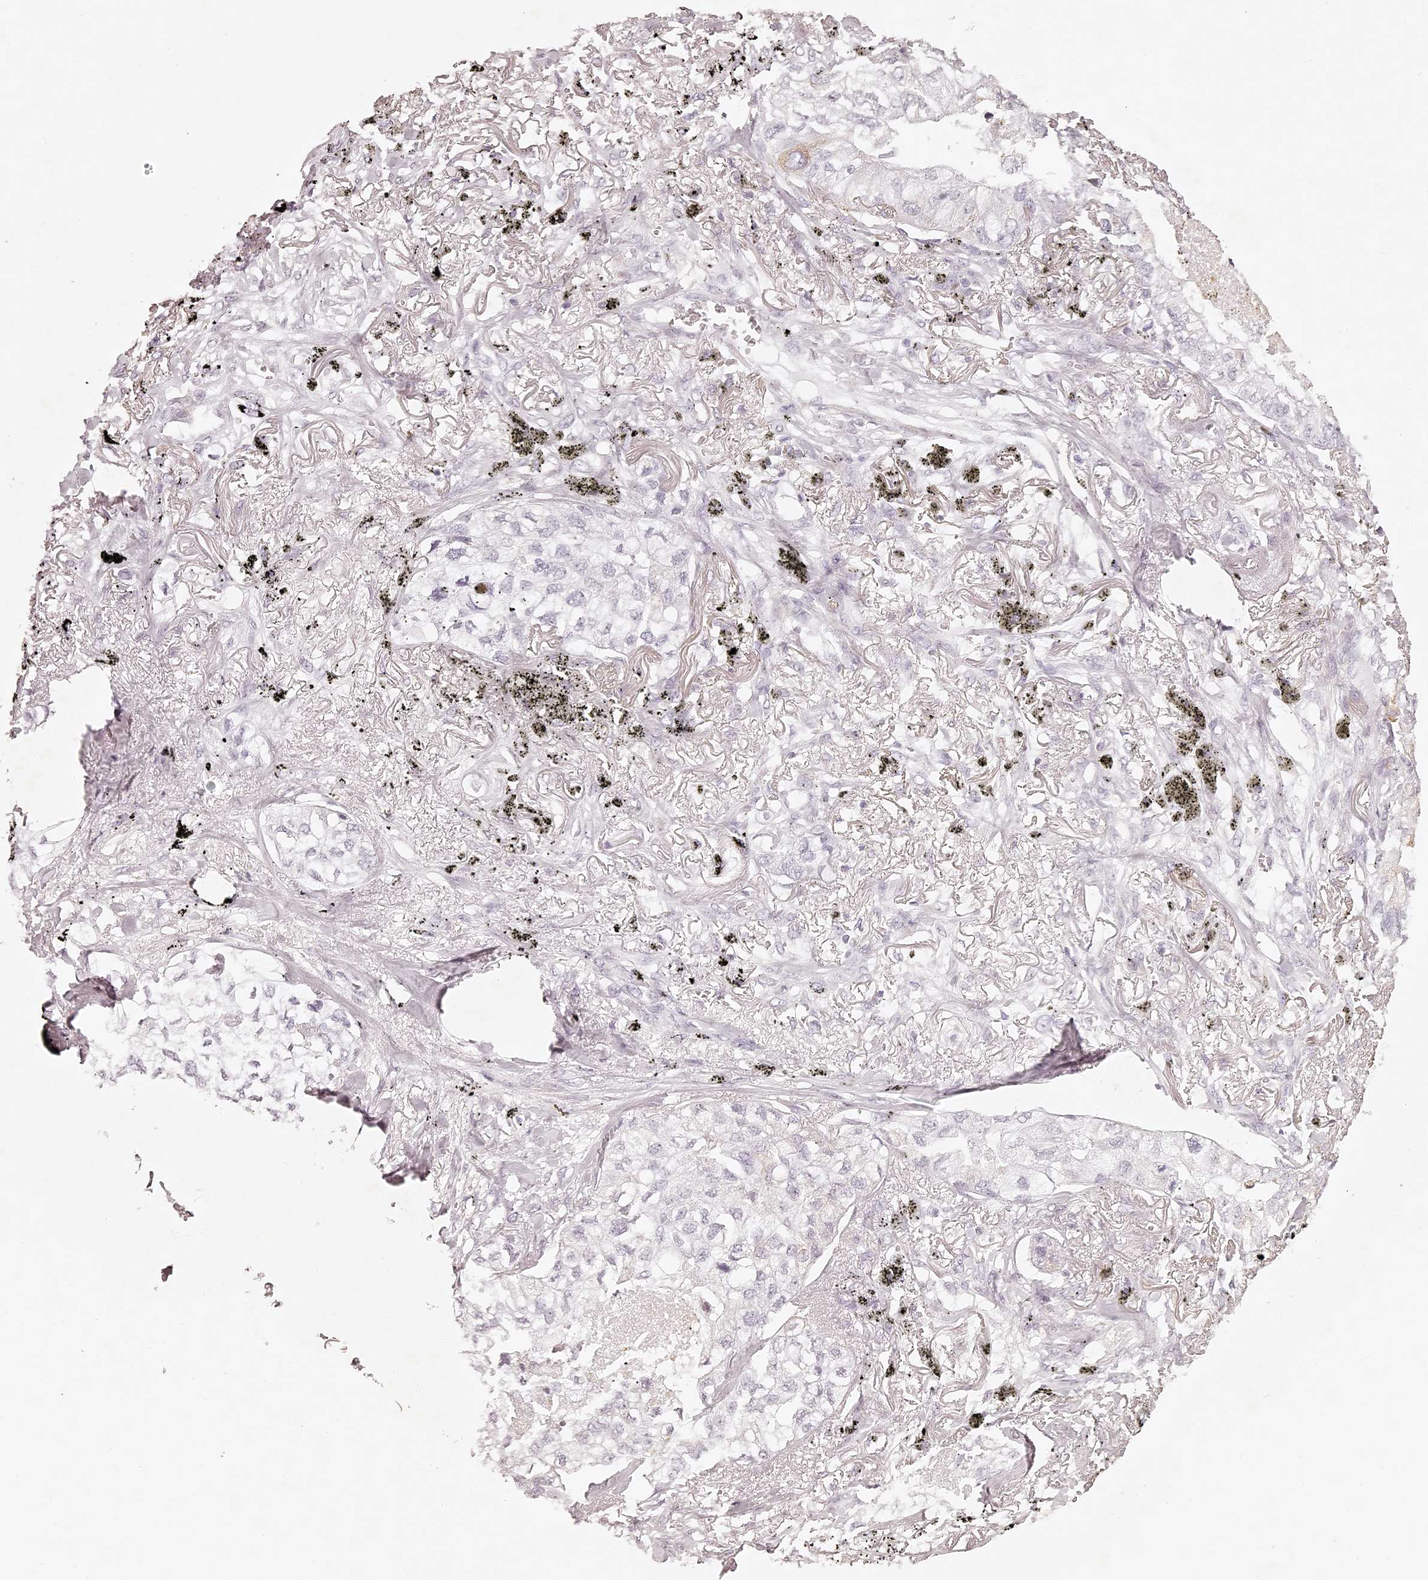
{"staining": {"intensity": "moderate", "quantity": "<25%", "location": "cytoplasmic/membranous"}, "tissue": "lung cancer", "cell_type": "Tumor cells", "image_type": "cancer", "snomed": [{"axis": "morphology", "description": "Adenocarcinoma, NOS"}, {"axis": "topography", "description": "Lung"}], "caption": "An immunohistochemistry (IHC) photomicrograph of neoplastic tissue is shown. Protein staining in brown highlights moderate cytoplasmic/membranous positivity in adenocarcinoma (lung) within tumor cells. (IHC, brightfield microscopy, high magnification).", "gene": "ELAPOR1", "patient": {"sex": "male", "age": 65}}